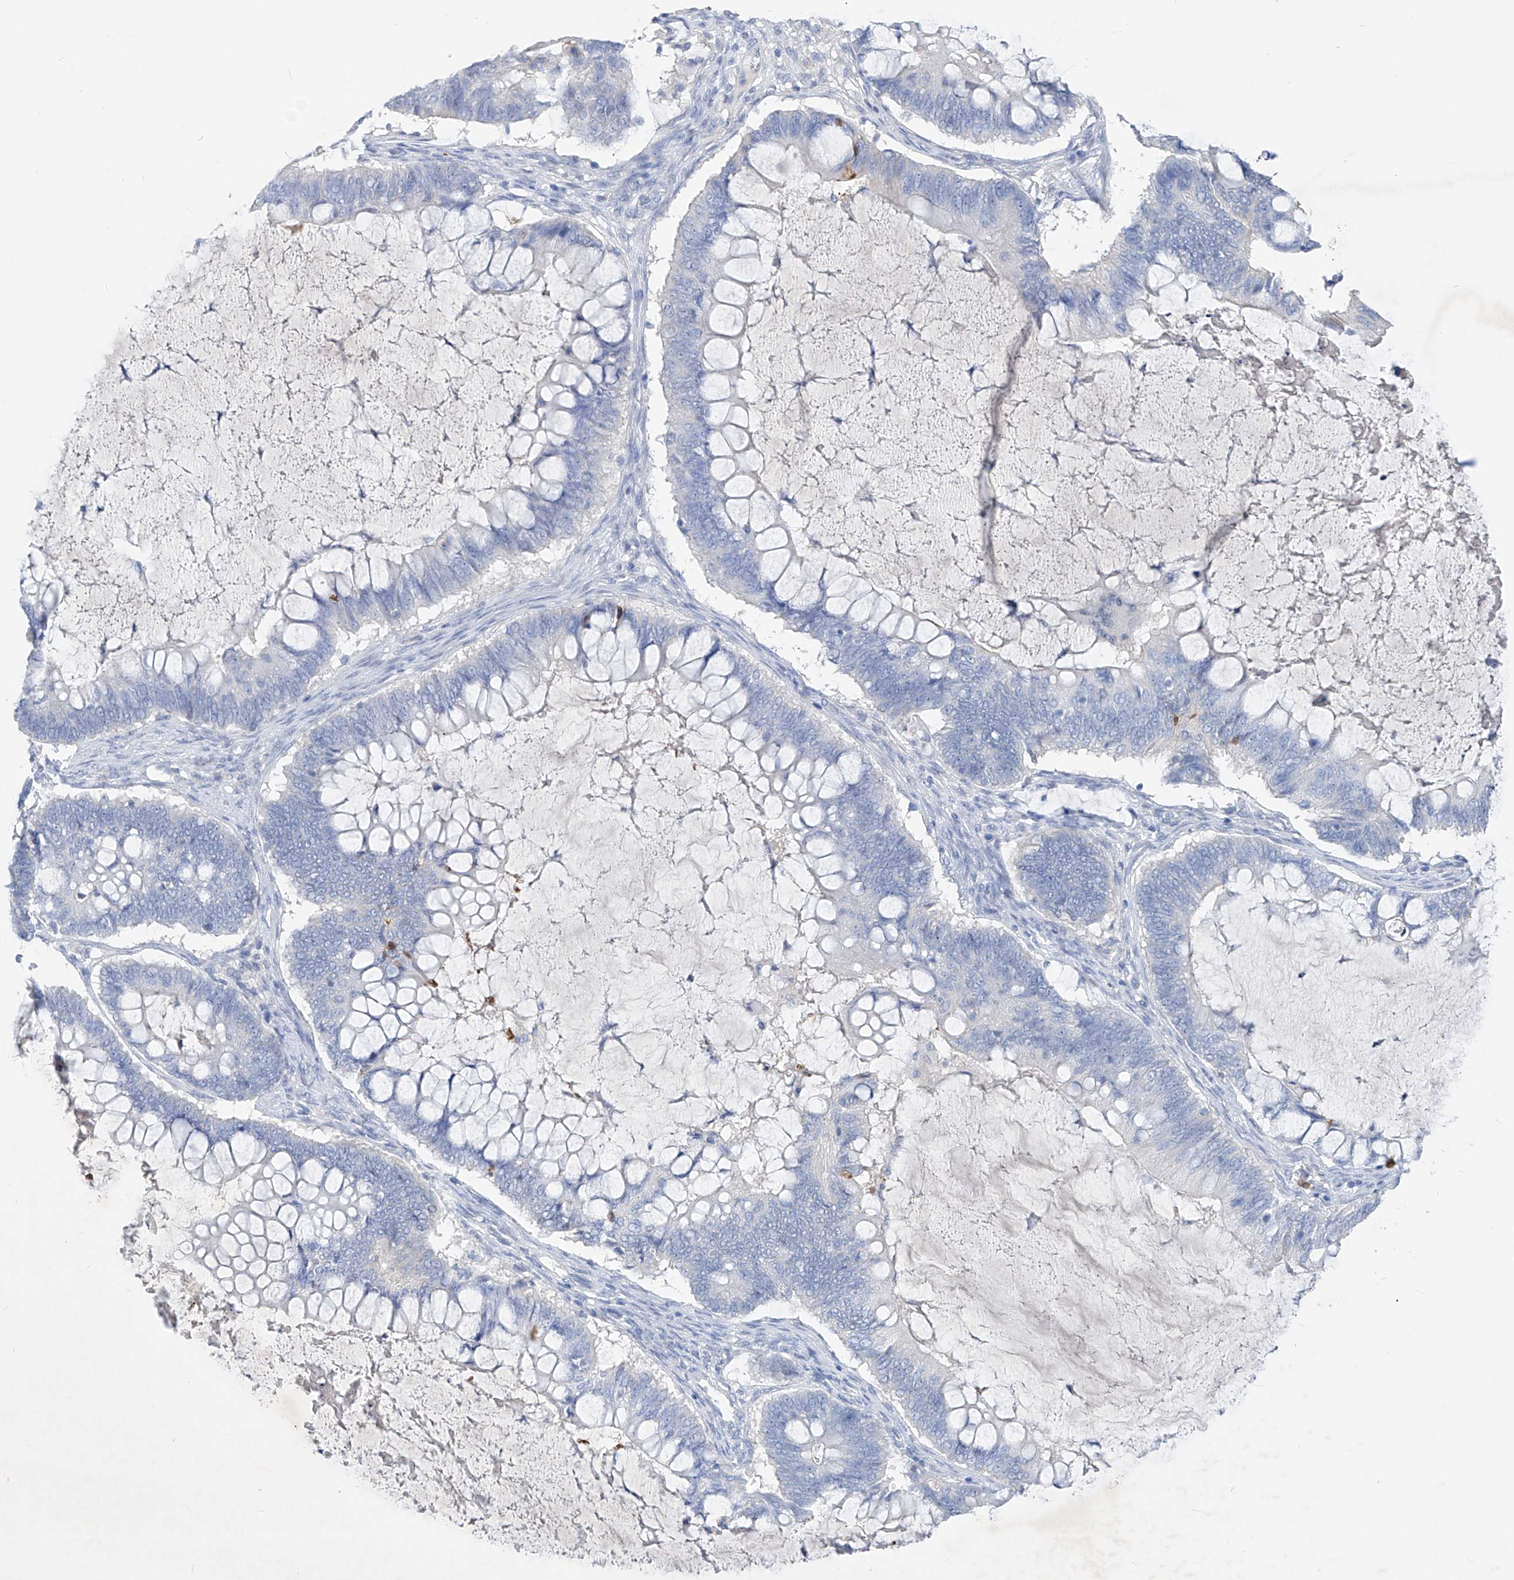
{"staining": {"intensity": "negative", "quantity": "none", "location": "none"}, "tissue": "ovarian cancer", "cell_type": "Tumor cells", "image_type": "cancer", "snomed": [{"axis": "morphology", "description": "Cystadenocarcinoma, mucinous, NOS"}, {"axis": "topography", "description": "Ovary"}], "caption": "DAB (3,3'-diaminobenzidine) immunohistochemical staining of human ovarian cancer (mucinous cystadenocarcinoma) shows no significant positivity in tumor cells.", "gene": "FRS3", "patient": {"sex": "female", "age": 61}}